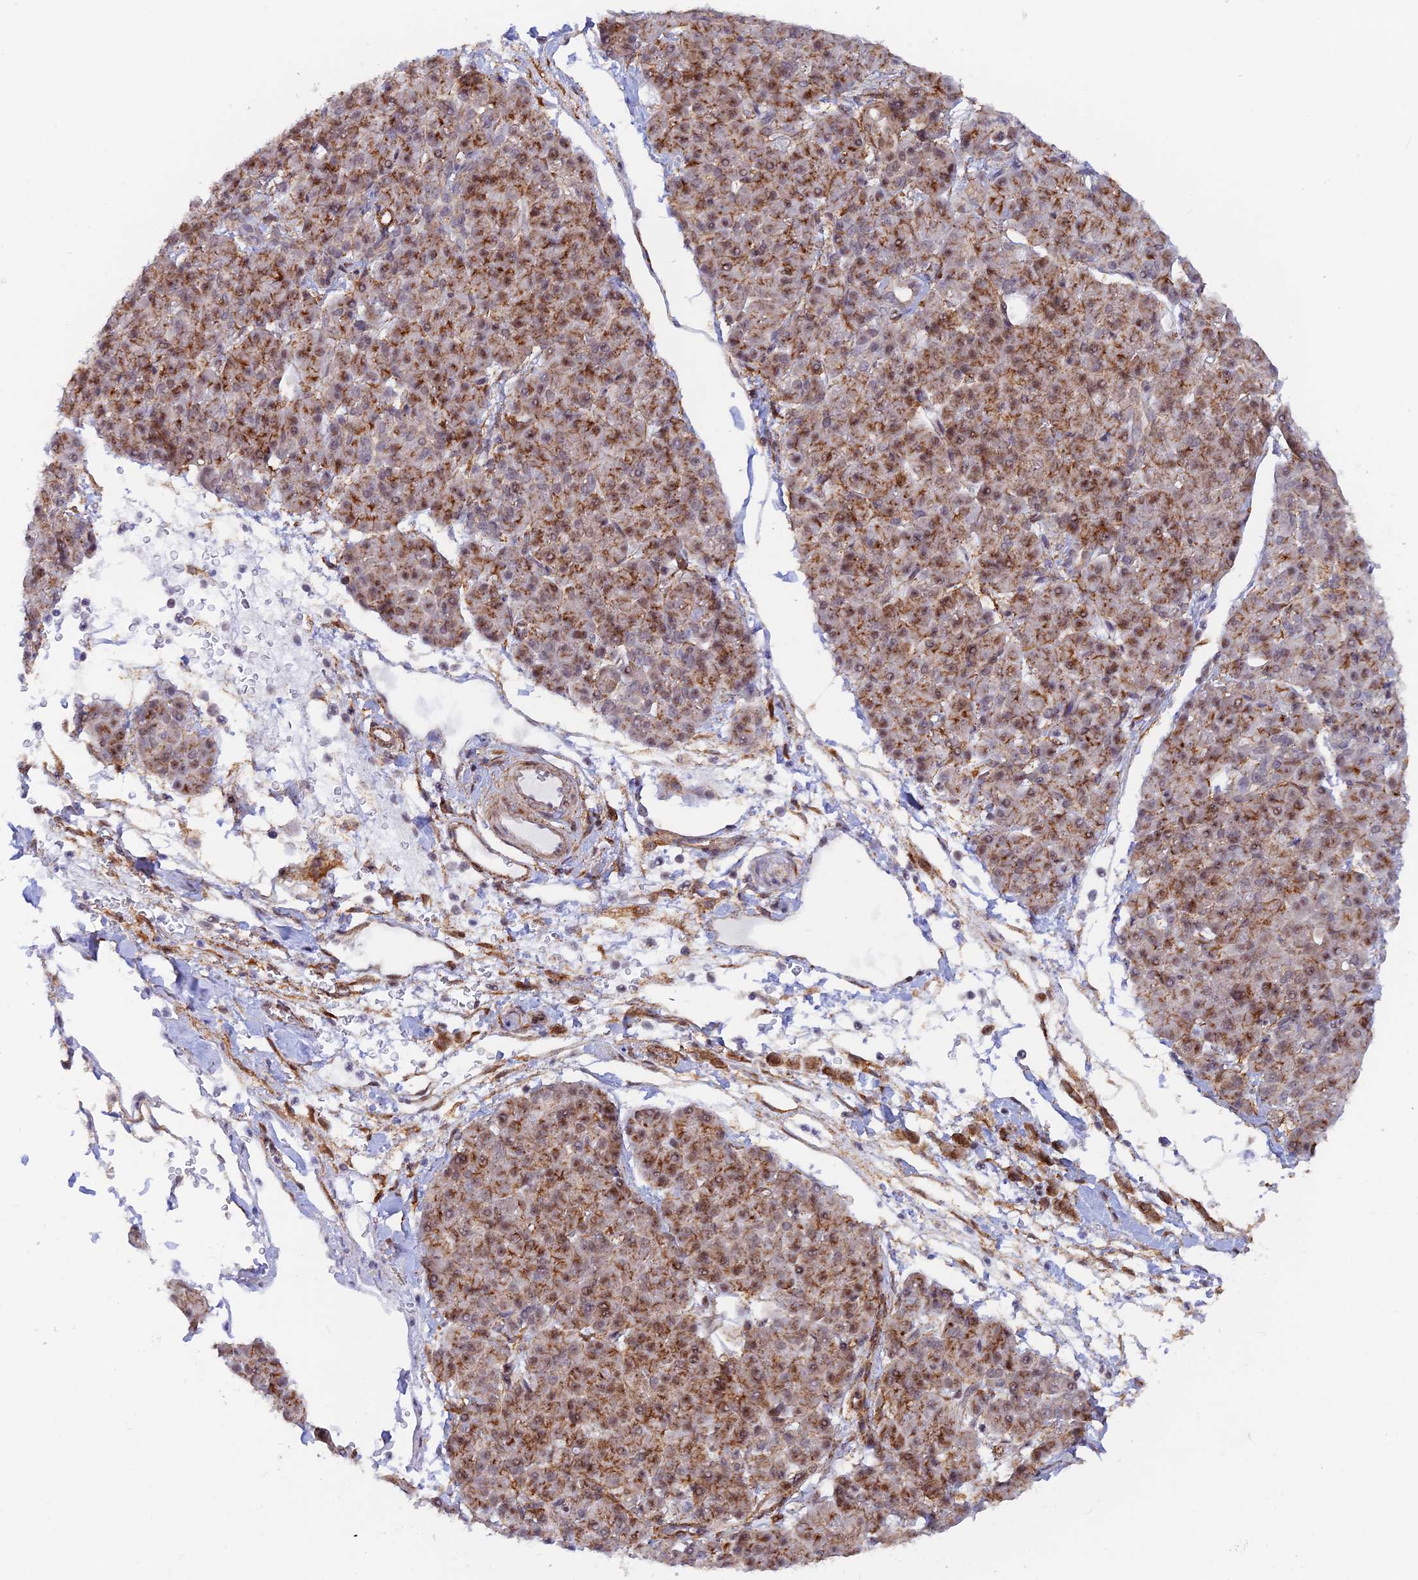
{"staining": {"intensity": "moderate", "quantity": ">75%", "location": "nuclear"}, "tissue": "pancreatic cancer", "cell_type": "Tumor cells", "image_type": "cancer", "snomed": [{"axis": "morphology", "description": "Normal tissue, NOS"}, {"axis": "morphology", "description": "Adenocarcinoma, NOS"}, {"axis": "topography", "description": "Pancreas"}], "caption": "This image demonstrates IHC staining of pancreatic cancer, with medium moderate nuclear staining in about >75% of tumor cells.", "gene": "VSTM2L", "patient": {"sex": "female", "age": 64}}